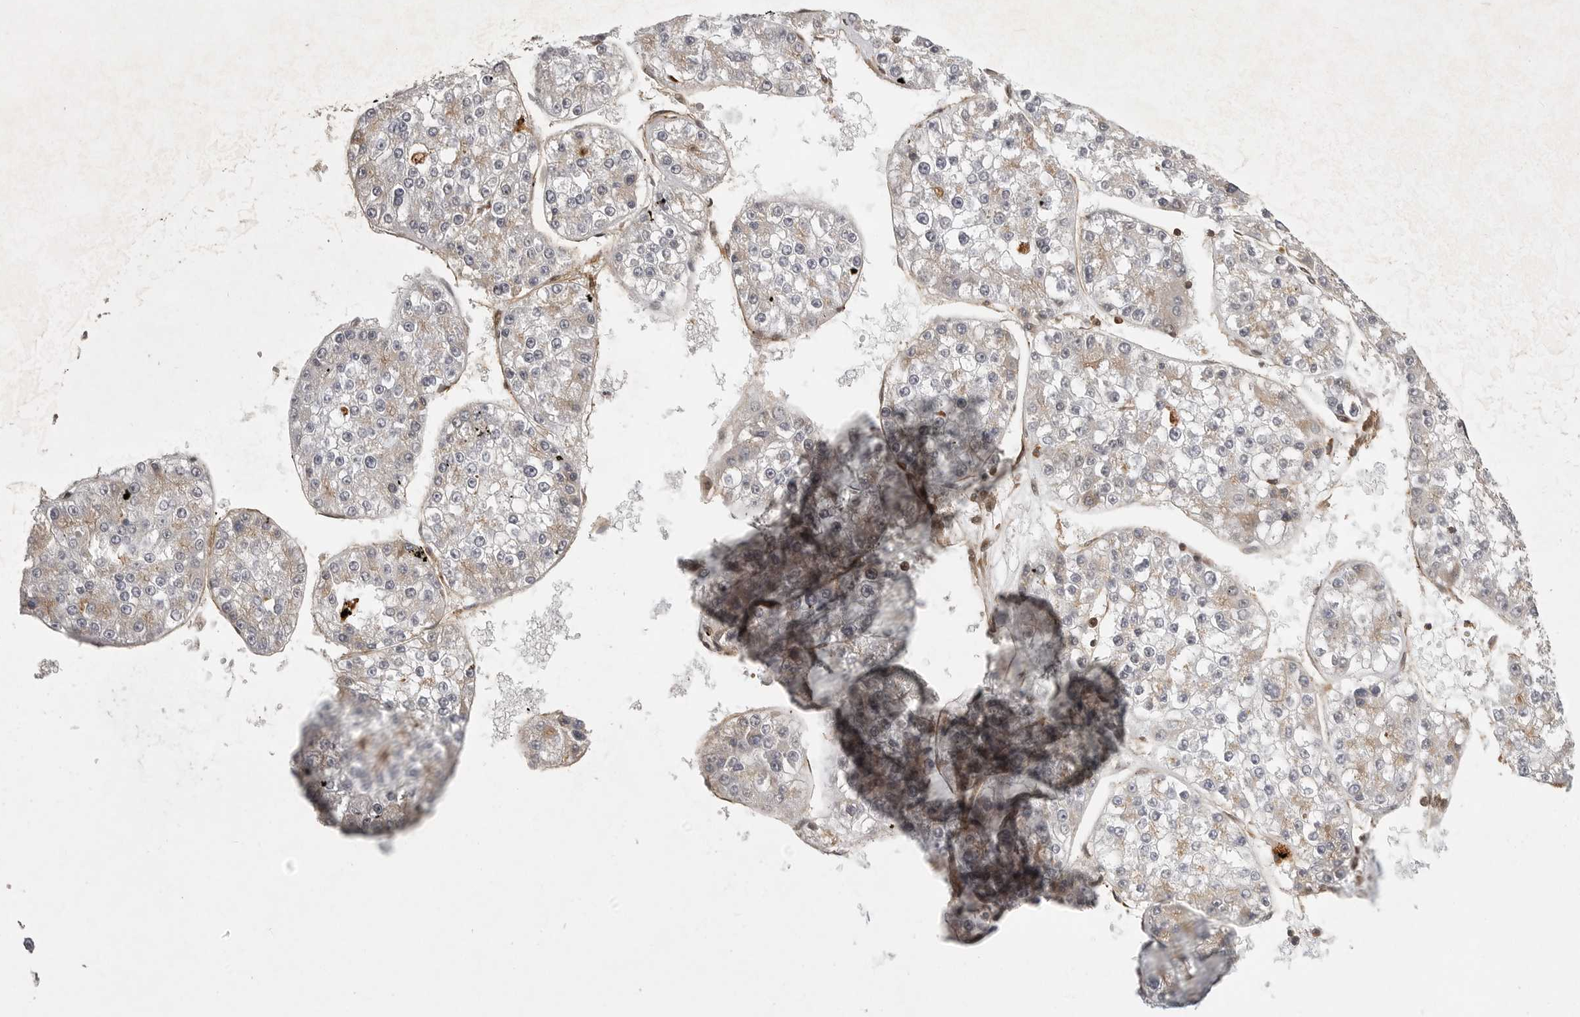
{"staining": {"intensity": "negative", "quantity": "none", "location": "none"}, "tissue": "liver cancer", "cell_type": "Tumor cells", "image_type": "cancer", "snomed": [{"axis": "morphology", "description": "Carcinoma, Hepatocellular, NOS"}, {"axis": "topography", "description": "Liver"}], "caption": "Immunohistochemistry histopathology image of neoplastic tissue: human liver cancer (hepatocellular carcinoma) stained with DAB (3,3'-diaminobenzidine) shows no significant protein expression in tumor cells. Brightfield microscopy of immunohistochemistry (IHC) stained with DAB (3,3'-diaminobenzidine) (brown) and hematoxylin (blue), captured at high magnification.", "gene": "FAT3", "patient": {"sex": "female", "age": 73}}